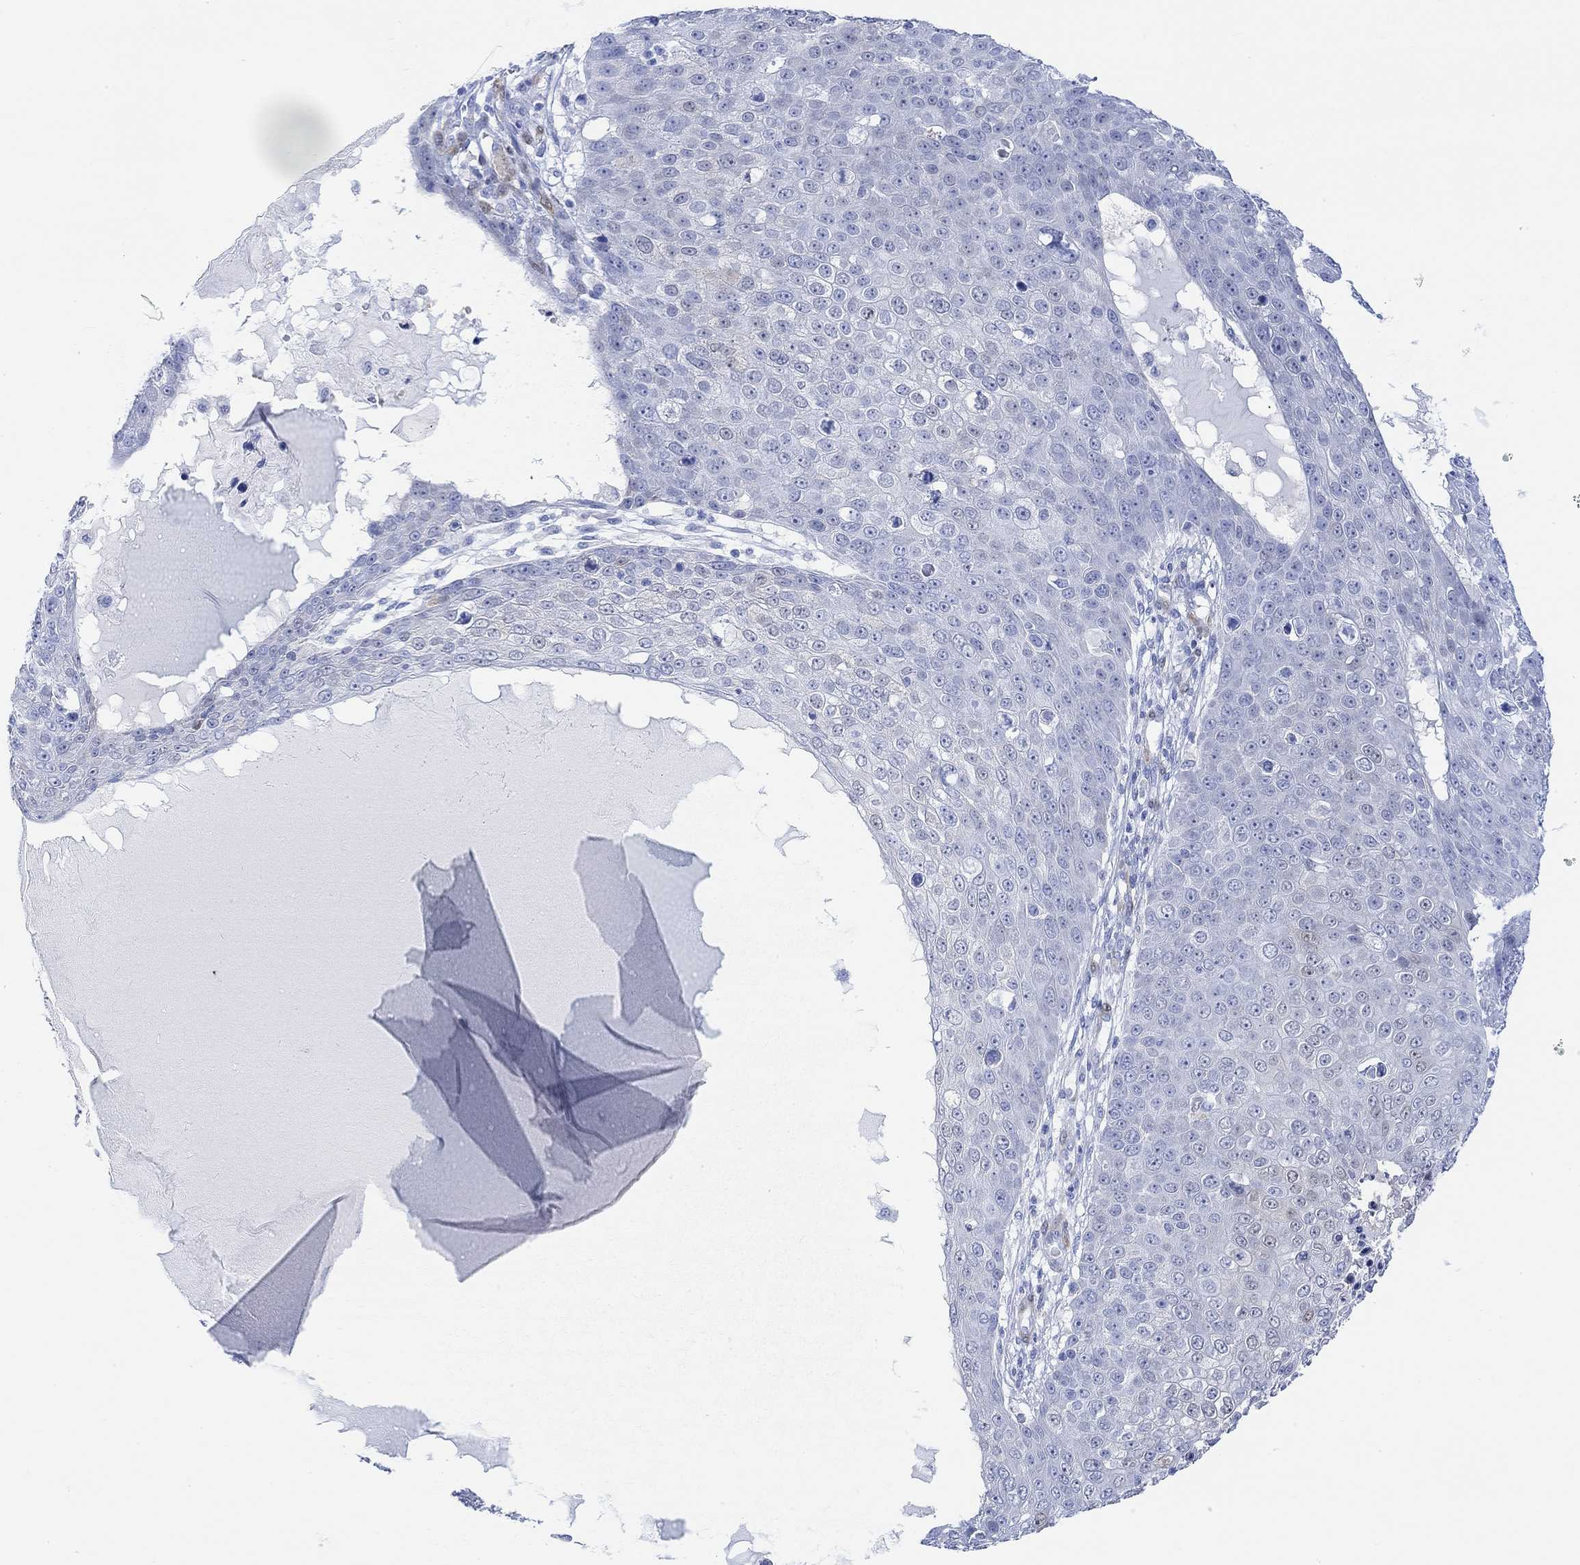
{"staining": {"intensity": "negative", "quantity": "none", "location": "none"}, "tissue": "skin cancer", "cell_type": "Tumor cells", "image_type": "cancer", "snomed": [{"axis": "morphology", "description": "Squamous cell carcinoma, NOS"}, {"axis": "topography", "description": "Skin"}], "caption": "This is an immunohistochemistry (IHC) photomicrograph of skin squamous cell carcinoma. There is no staining in tumor cells.", "gene": "TPPP3", "patient": {"sex": "male", "age": 71}}